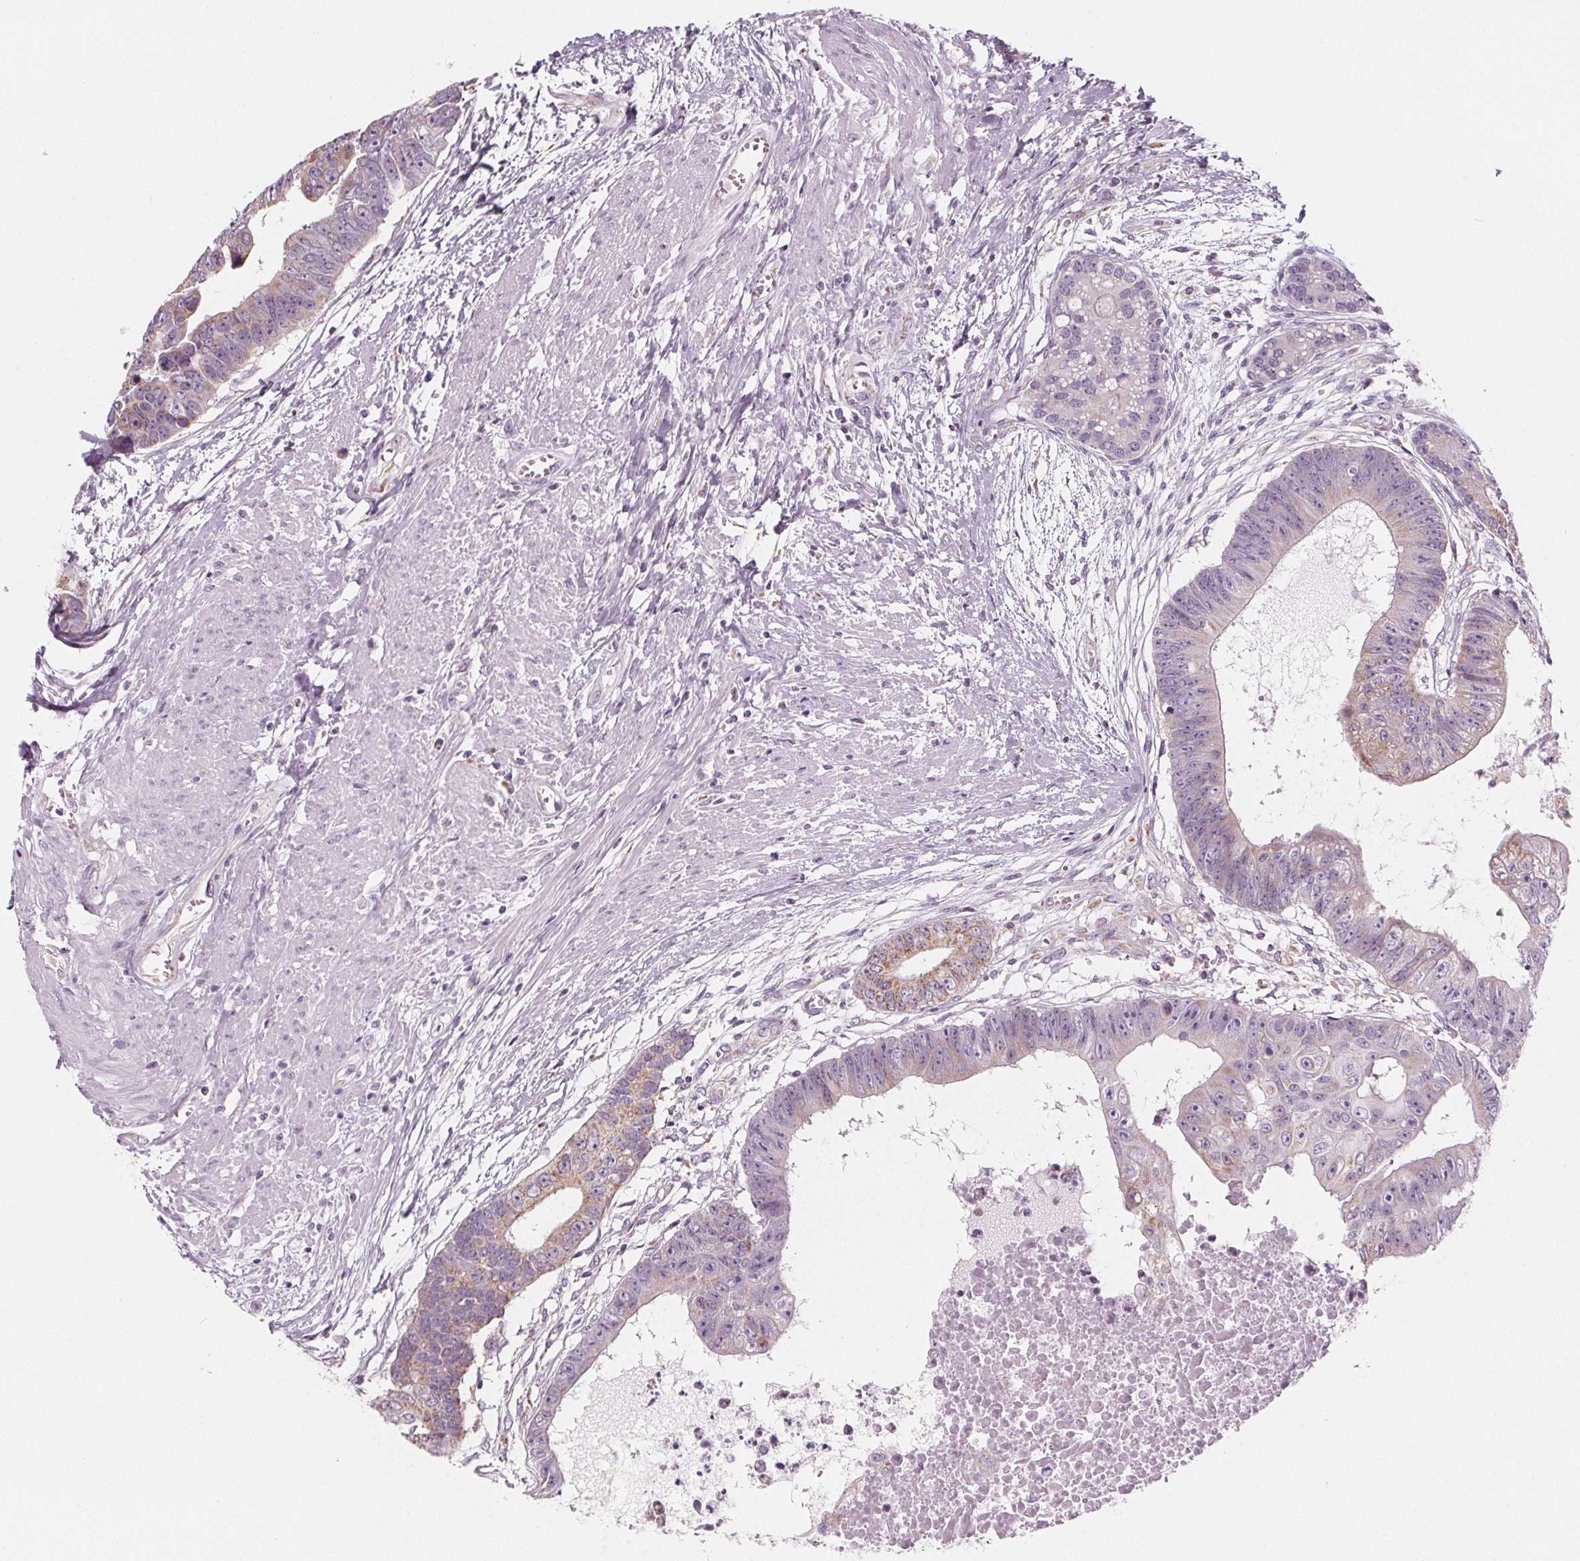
{"staining": {"intensity": "weak", "quantity": "<25%", "location": "cytoplasmic/membranous"}, "tissue": "colorectal cancer", "cell_type": "Tumor cells", "image_type": "cancer", "snomed": [{"axis": "morphology", "description": "Adenocarcinoma, NOS"}, {"axis": "topography", "description": "Rectum"}], "caption": "High magnification brightfield microscopy of colorectal cancer stained with DAB (brown) and counterstained with hematoxylin (blue): tumor cells show no significant expression.", "gene": "IL17C", "patient": {"sex": "male", "age": 63}}